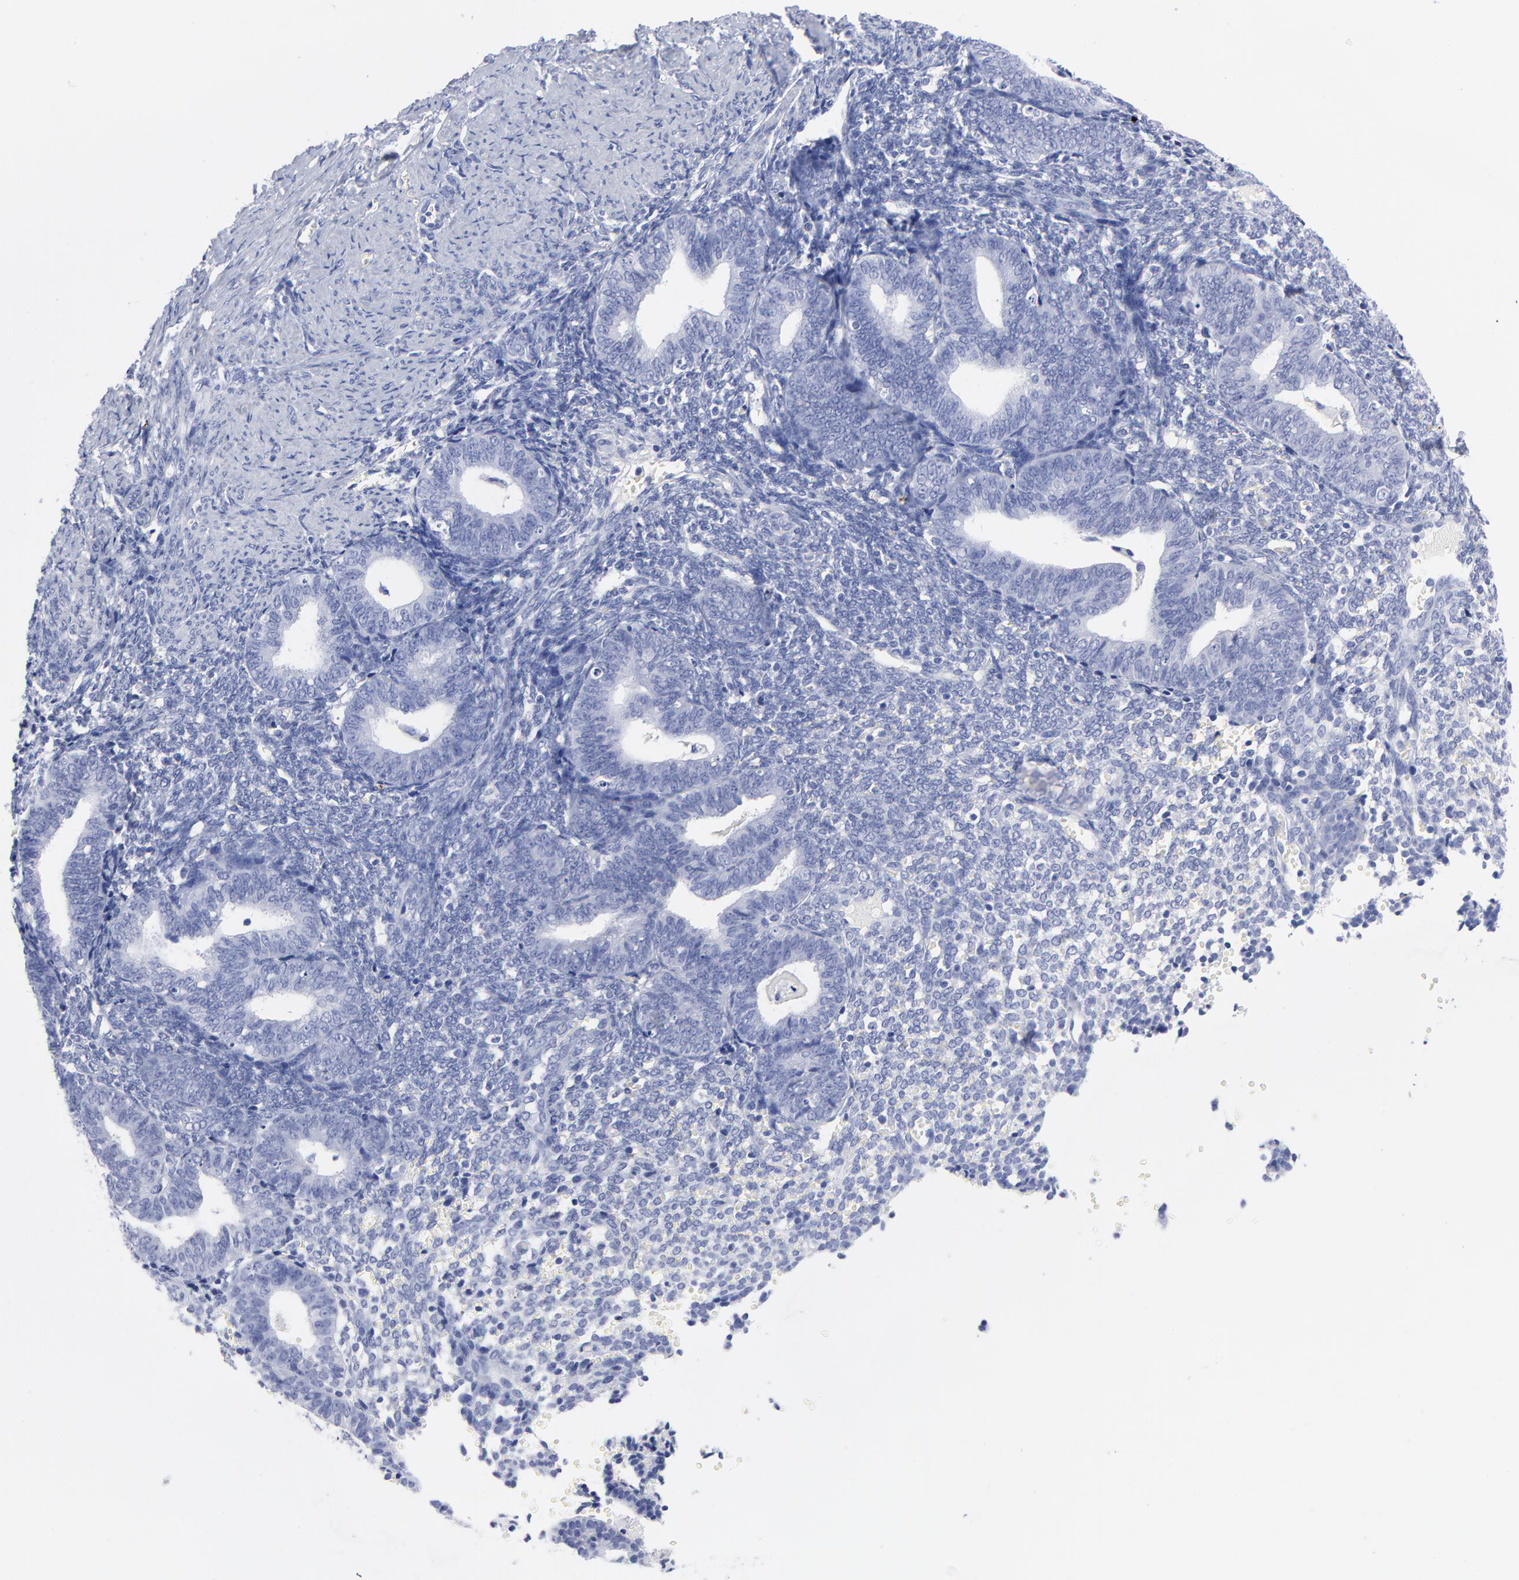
{"staining": {"intensity": "negative", "quantity": "none", "location": "none"}, "tissue": "endometrium", "cell_type": "Cells in endometrial stroma", "image_type": "normal", "snomed": [{"axis": "morphology", "description": "Normal tissue, NOS"}, {"axis": "topography", "description": "Endometrium"}], "caption": "Immunohistochemical staining of benign endometrium demonstrates no significant expression in cells in endometrial stroma.", "gene": "ACY1", "patient": {"sex": "female", "age": 61}}